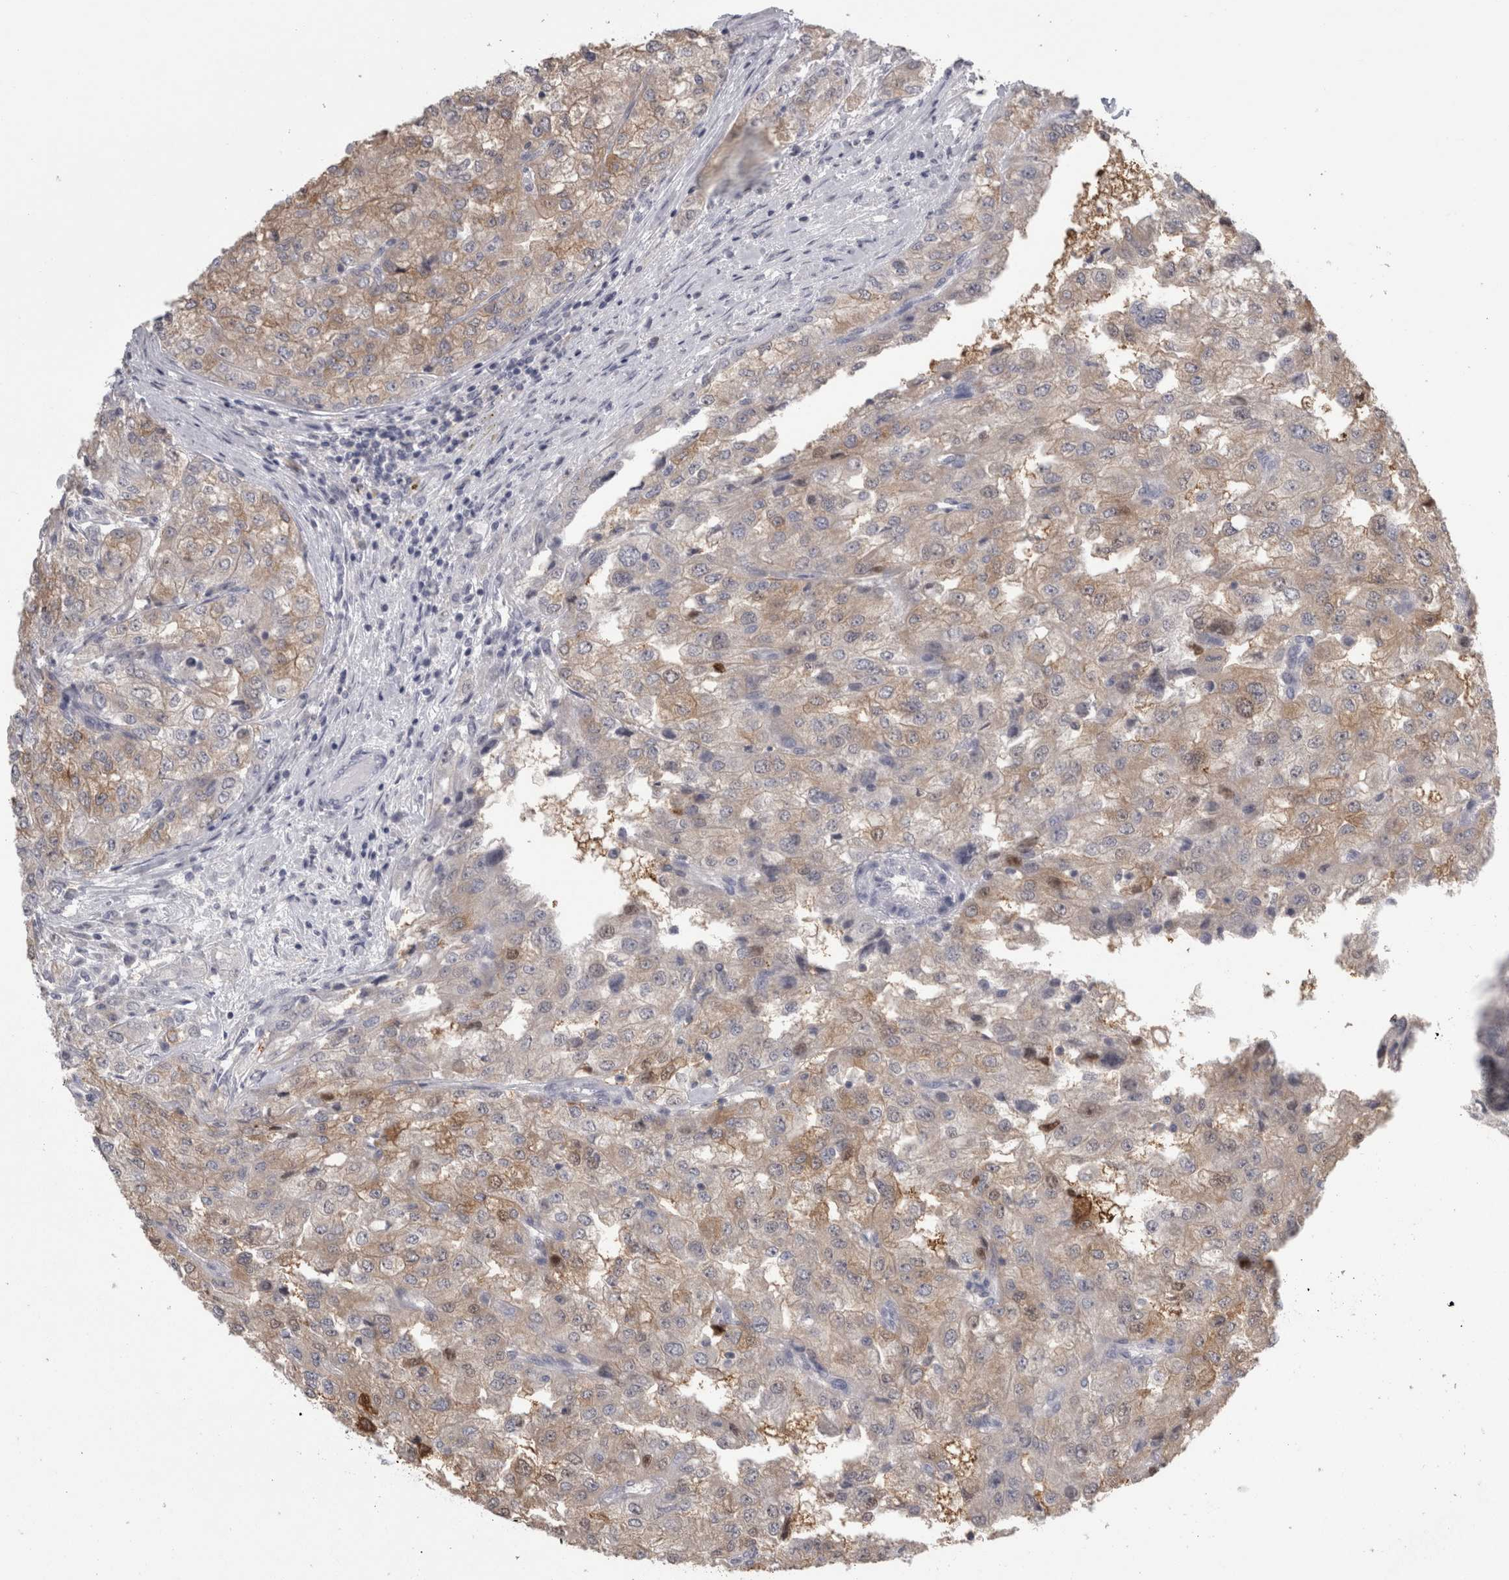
{"staining": {"intensity": "weak", "quantity": ">75%", "location": "cytoplasmic/membranous"}, "tissue": "renal cancer", "cell_type": "Tumor cells", "image_type": "cancer", "snomed": [{"axis": "morphology", "description": "Adenocarcinoma, NOS"}, {"axis": "topography", "description": "Kidney"}], "caption": "Protein analysis of renal cancer (adenocarcinoma) tissue displays weak cytoplasmic/membranous positivity in approximately >75% of tumor cells. The staining was performed using DAB (3,3'-diaminobenzidine) to visualize the protein expression in brown, while the nuclei were stained in blue with hematoxylin (Magnification: 20x).", "gene": "TCAP", "patient": {"sex": "female", "age": 54}}